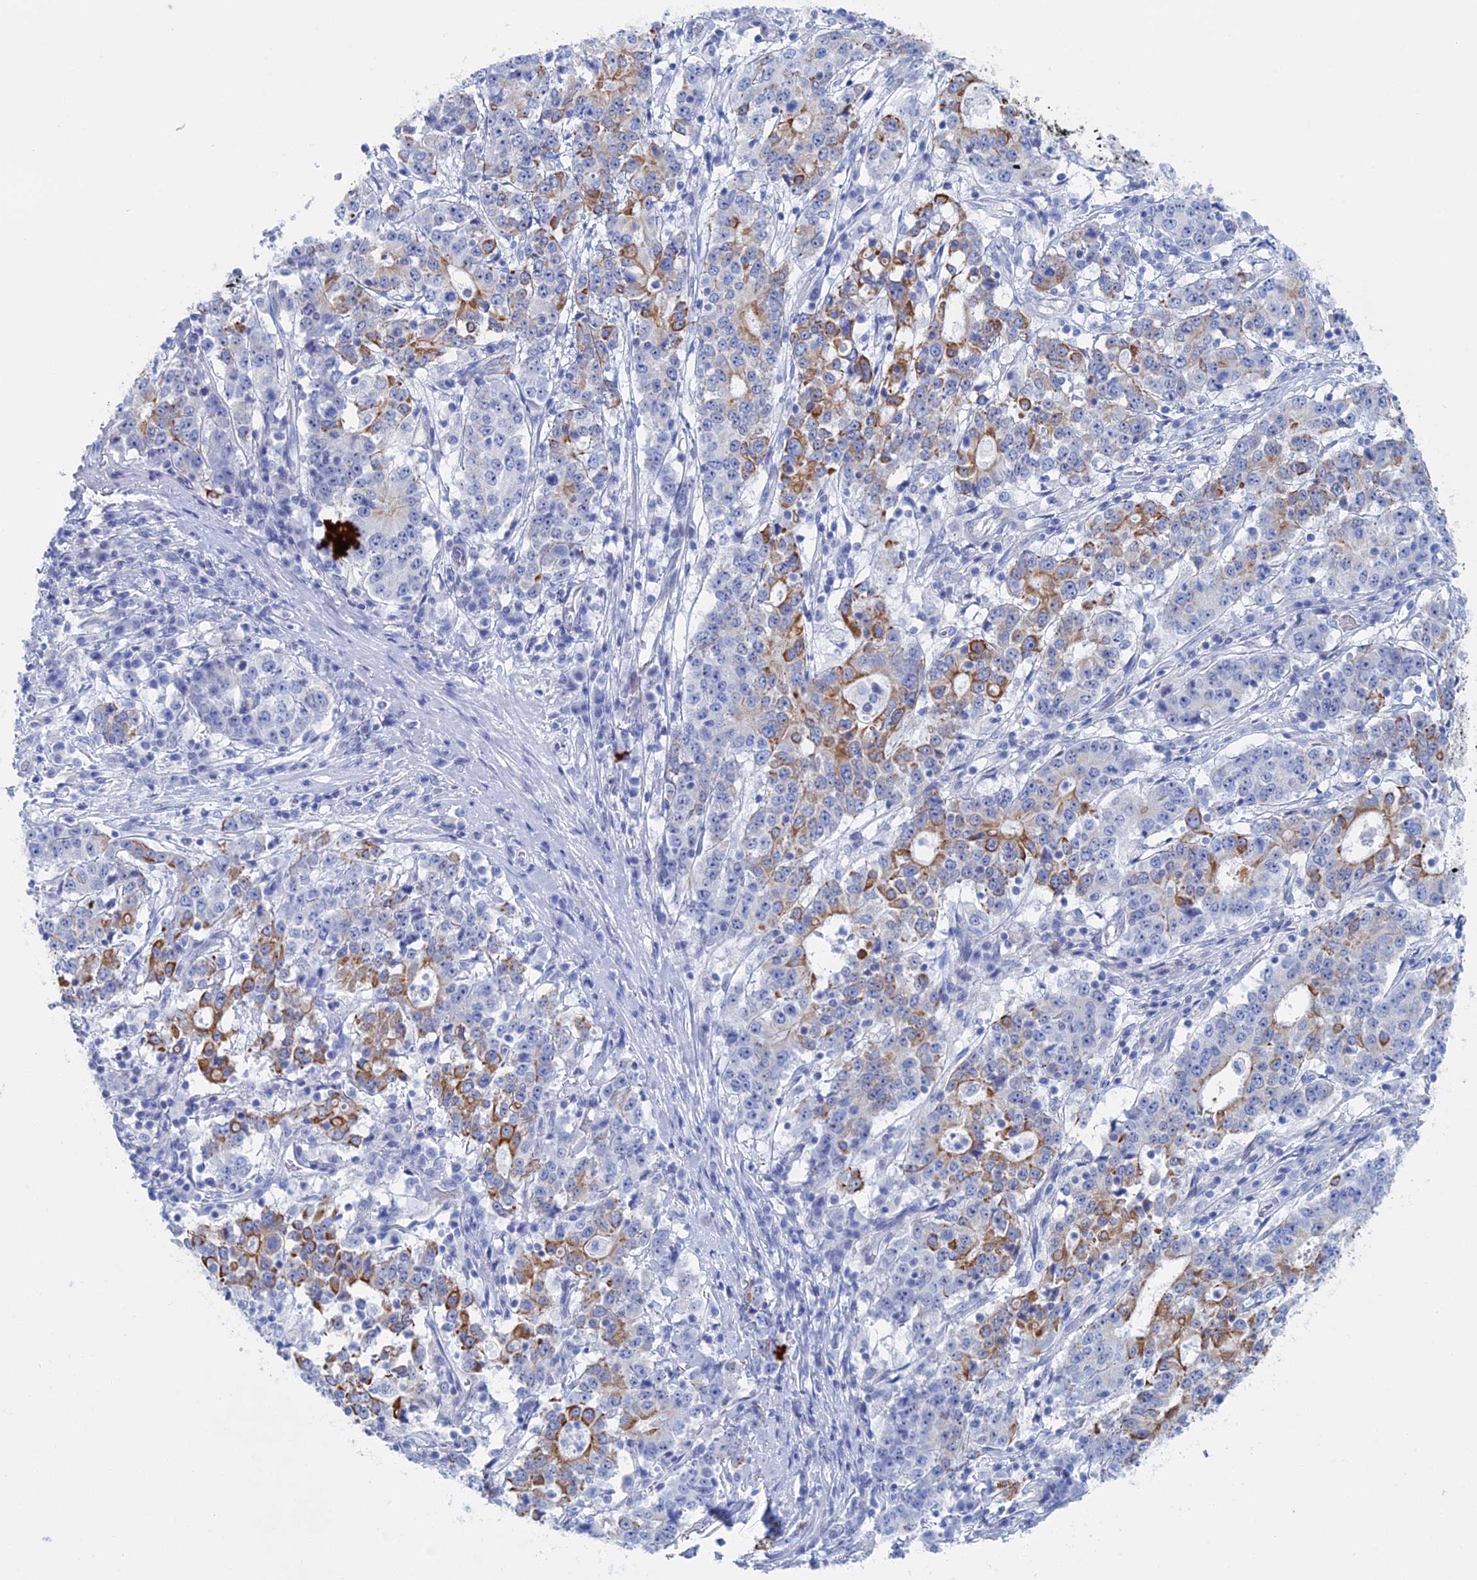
{"staining": {"intensity": "moderate", "quantity": "<25%", "location": "cytoplasmic/membranous"}, "tissue": "stomach cancer", "cell_type": "Tumor cells", "image_type": "cancer", "snomed": [{"axis": "morphology", "description": "Adenocarcinoma, NOS"}, {"axis": "topography", "description": "Stomach"}], "caption": "A histopathology image showing moderate cytoplasmic/membranous positivity in about <25% of tumor cells in adenocarcinoma (stomach), as visualized by brown immunohistochemical staining.", "gene": "IL7", "patient": {"sex": "male", "age": 59}}